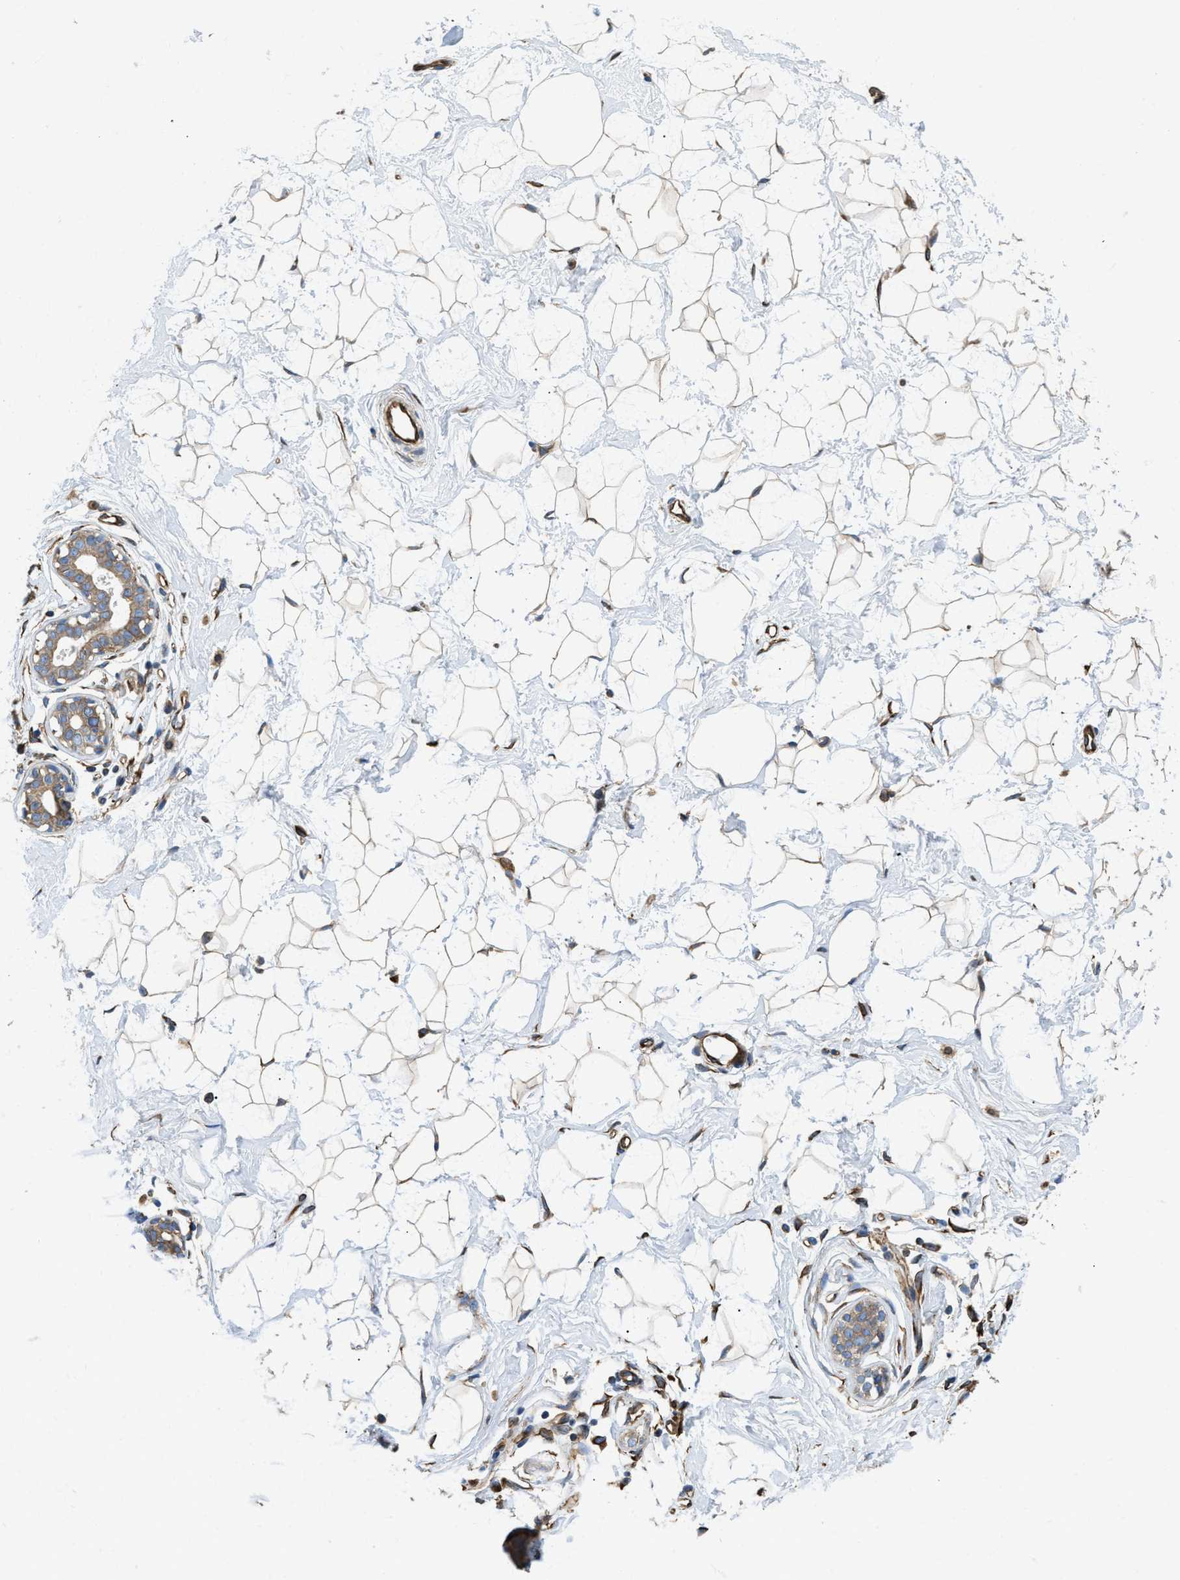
{"staining": {"intensity": "negative", "quantity": "none", "location": "none"}, "tissue": "breast", "cell_type": "Adipocytes", "image_type": "normal", "snomed": [{"axis": "morphology", "description": "Normal tissue, NOS"}, {"axis": "topography", "description": "Breast"}], "caption": "Histopathology image shows no protein expression in adipocytes of unremarkable breast.", "gene": "HSD17B12", "patient": {"sex": "female", "age": 23}}